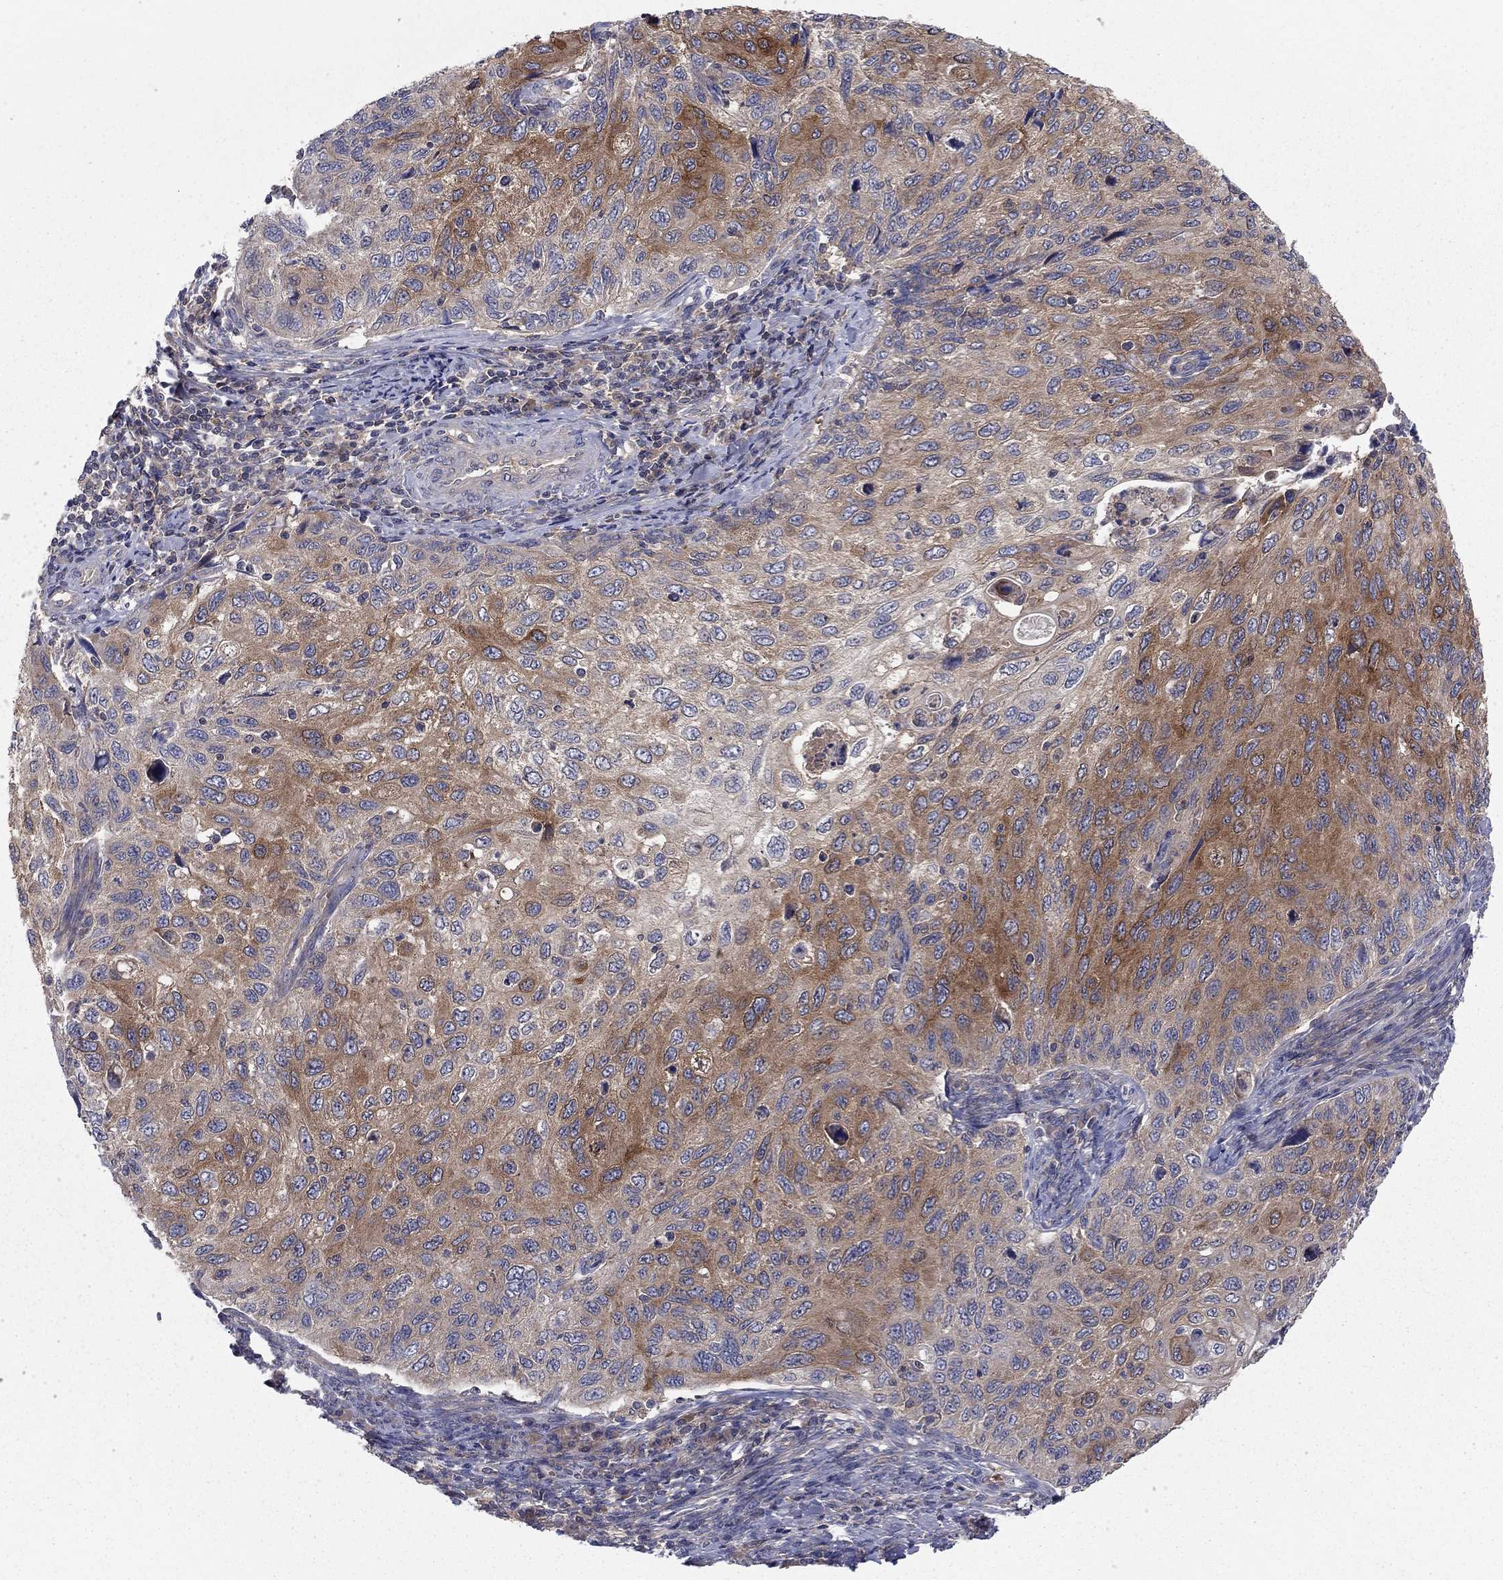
{"staining": {"intensity": "strong", "quantity": "25%-75%", "location": "cytoplasmic/membranous"}, "tissue": "cervical cancer", "cell_type": "Tumor cells", "image_type": "cancer", "snomed": [{"axis": "morphology", "description": "Squamous cell carcinoma, NOS"}, {"axis": "topography", "description": "Cervix"}], "caption": "Immunohistochemical staining of human cervical cancer (squamous cell carcinoma) reveals strong cytoplasmic/membranous protein positivity in about 25%-75% of tumor cells. (brown staining indicates protein expression, while blue staining denotes nuclei).", "gene": "RNF123", "patient": {"sex": "female", "age": 70}}